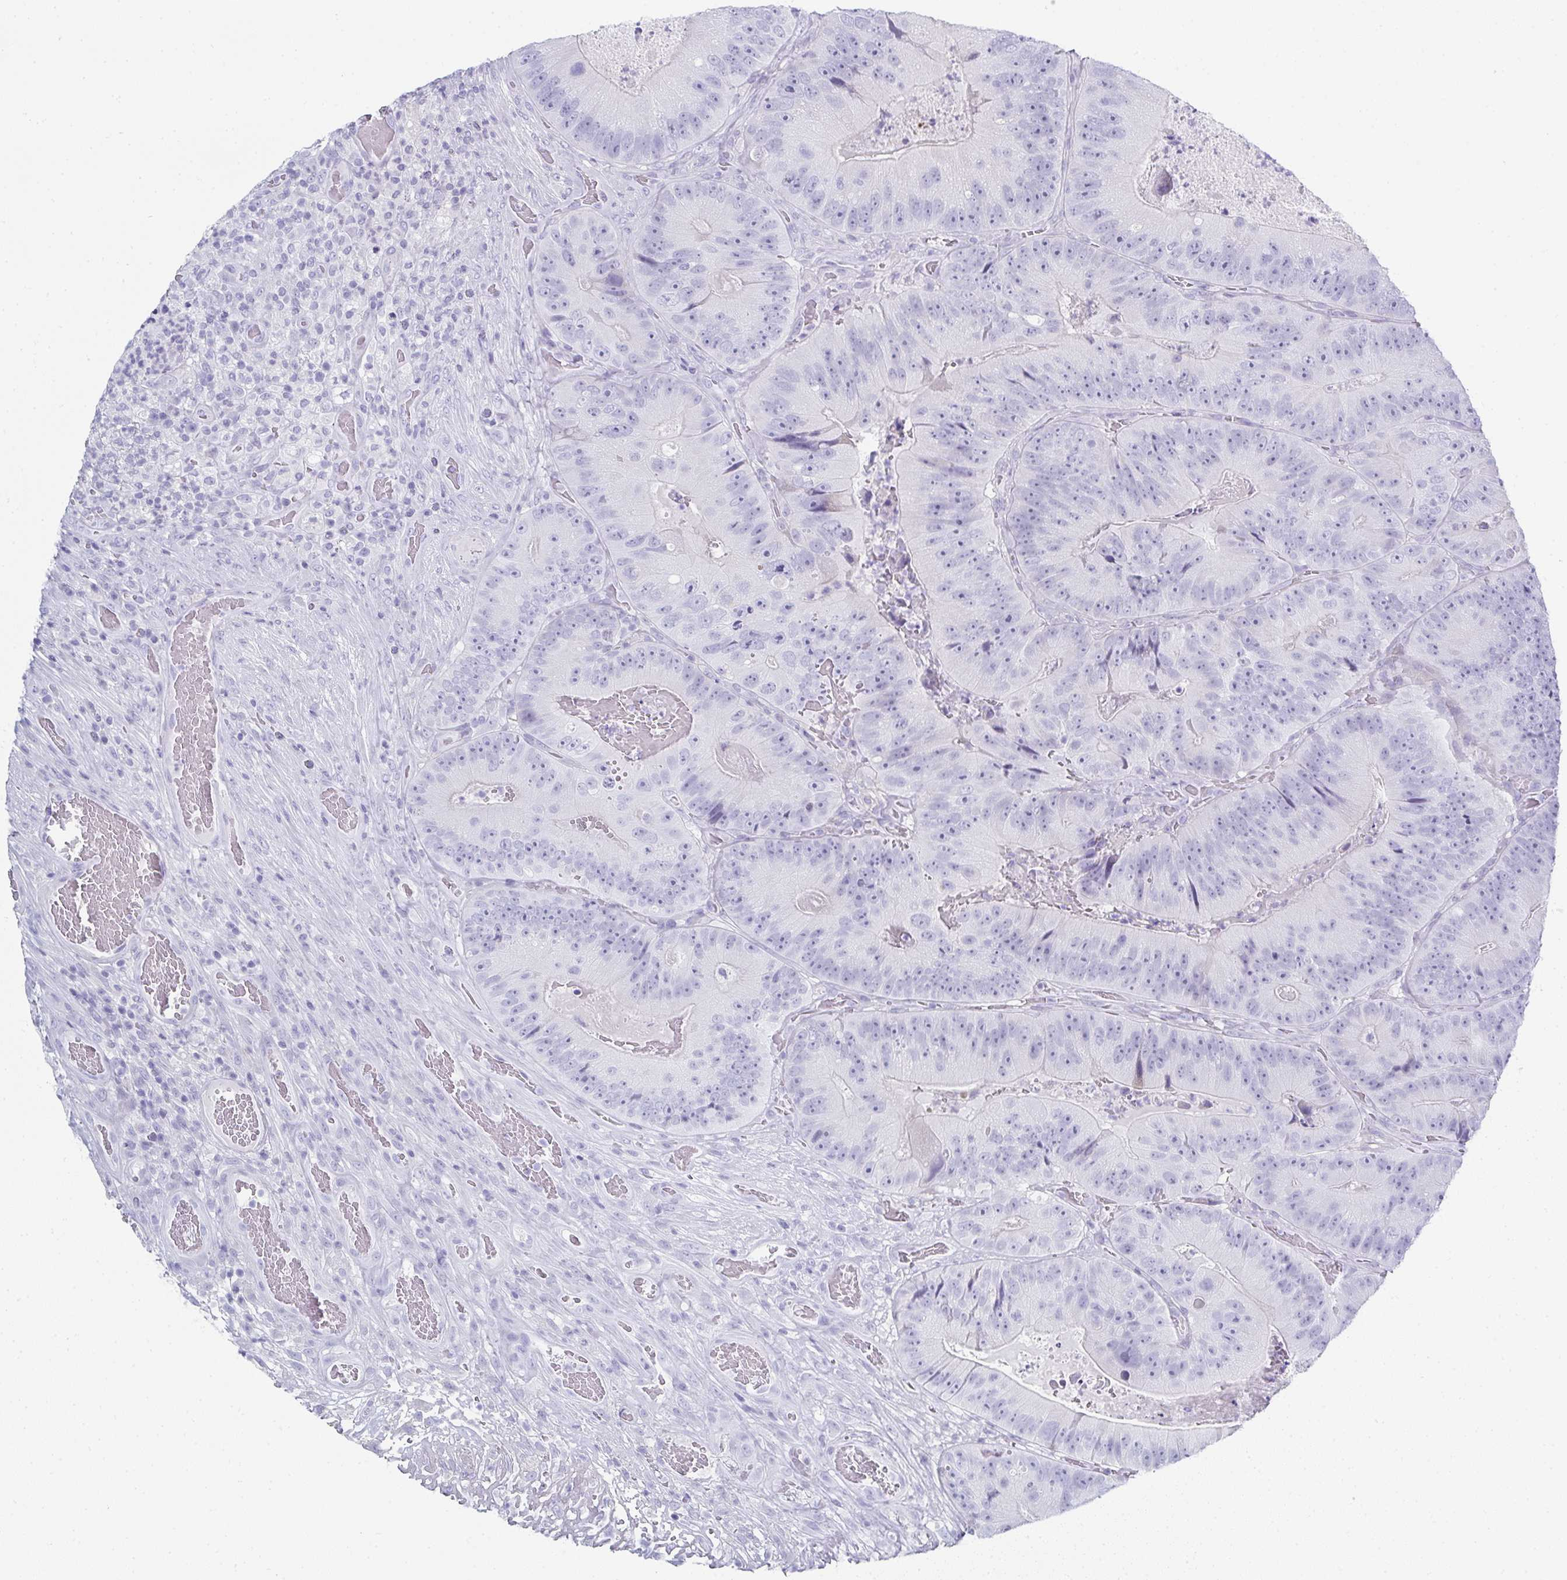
{"staining": {"intensity": "negative", "quantity": "none", "location": "none"}, "tissue": "colorectal cancer", "cell_type": "Tumor cells", "image_type": "cancer", "snomed": [{"axis": "morphology", "description": "Adenocarcinoma, NOS"}, {"axis": "topography", "description": "Colon"}], "caption": "An image of colorectal cancer (adenocarcinoma) stained for a protein exhibits no brown staining in tumor cells.", "gene": "SYCP1", "patient": {"sex": "female", "age": 86}}